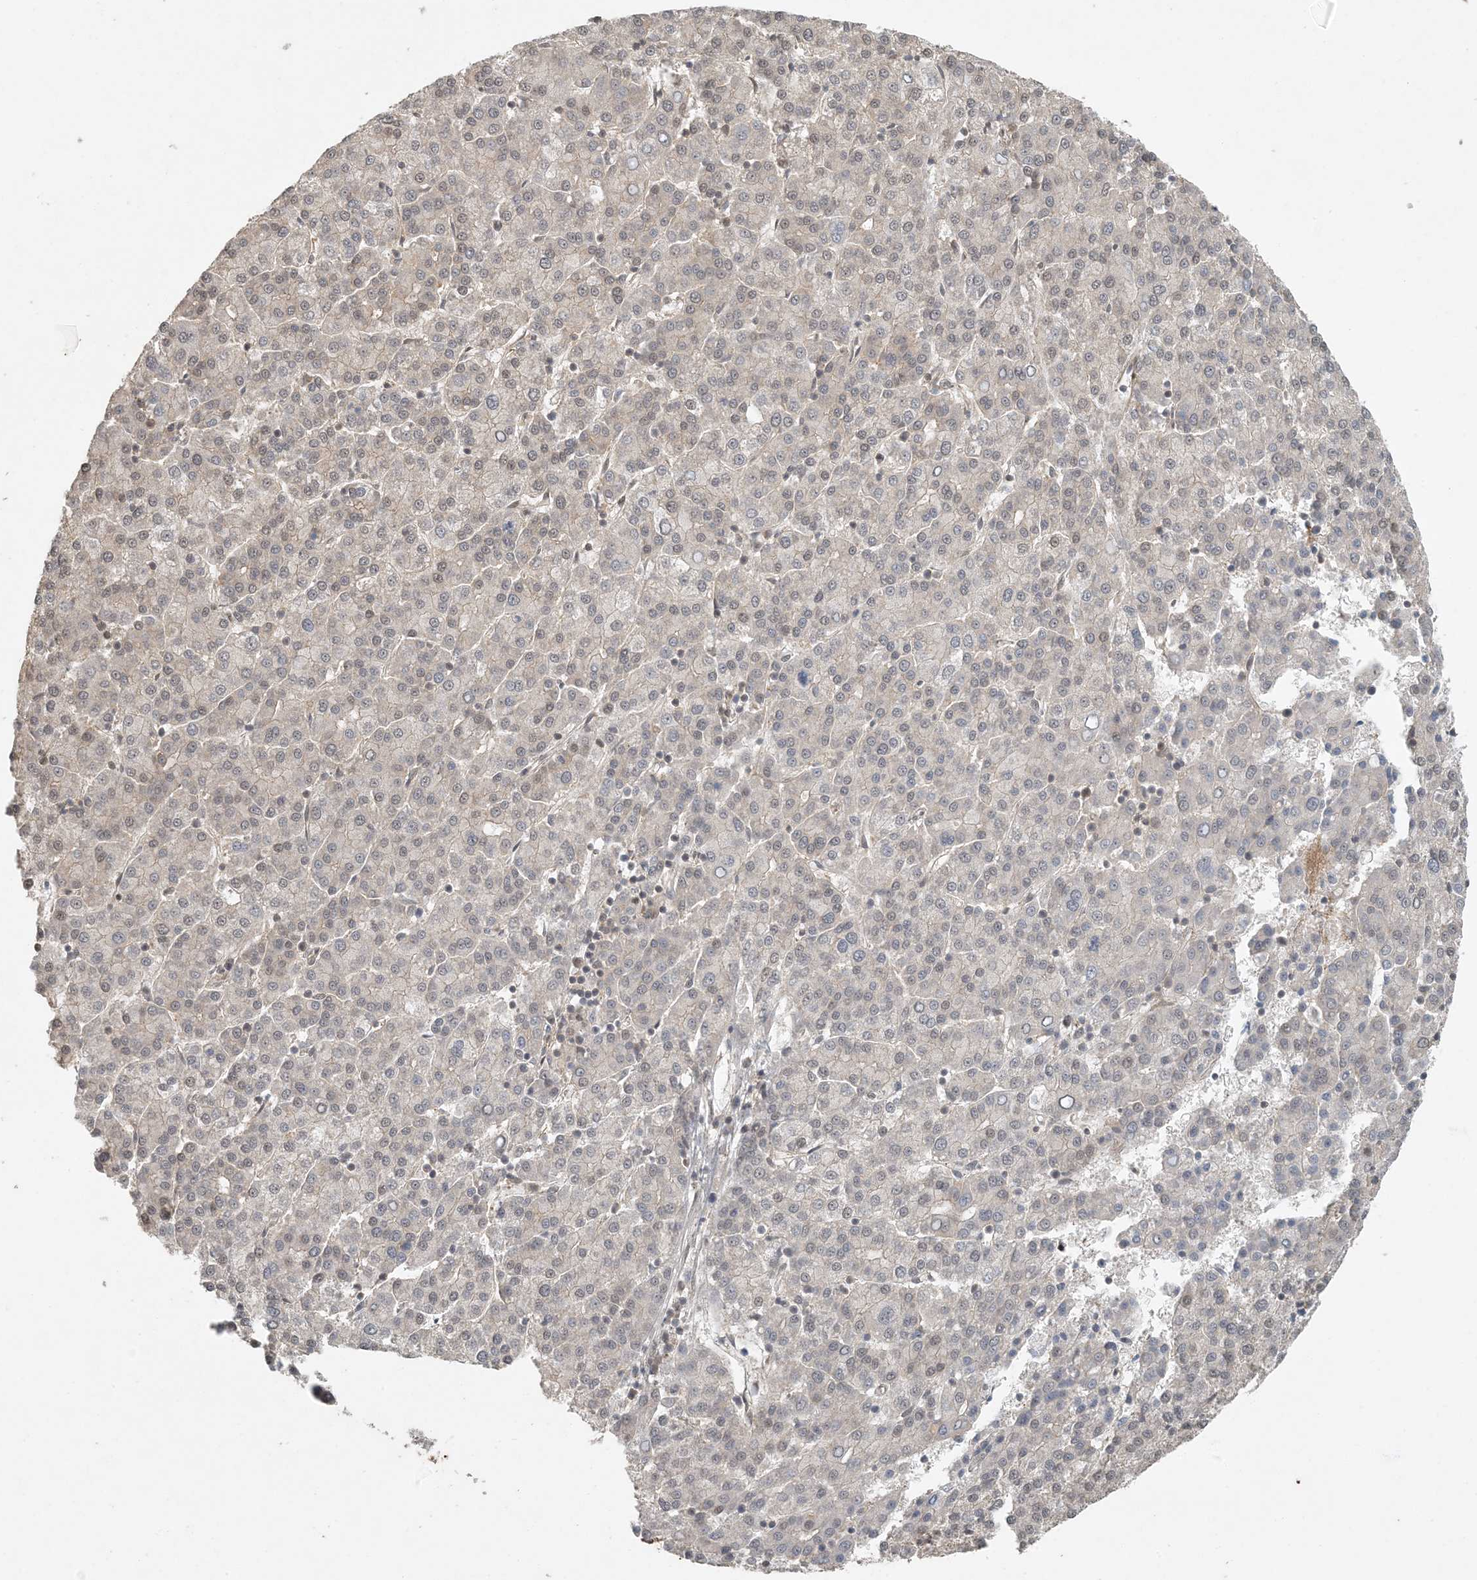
{"staining": {"intensity": "weak", "quantity": ">75%", "location": "nuclear"}, "tissue": "liver cancer", "cell_type": "Tumor cells", "image_type": "cancer", "snomed": [{"axis": "morphology", "description": "Carcinoma, Hepatocellular, NOS"}, {"axis": "topography", "description": "Liver"}], "caption": "The image displays a brown stain indicating the presence of a protein in the nuclear of tumor cells in liver cancer. The protein of interest is stained brown, and the nuclei are stained in blue (DAB (3,3'-diaminobenzidine) IHC with brightfield microscopy, high magnification).", "gene": "AK9", "patient": {"sex": "female", "age": 58}}